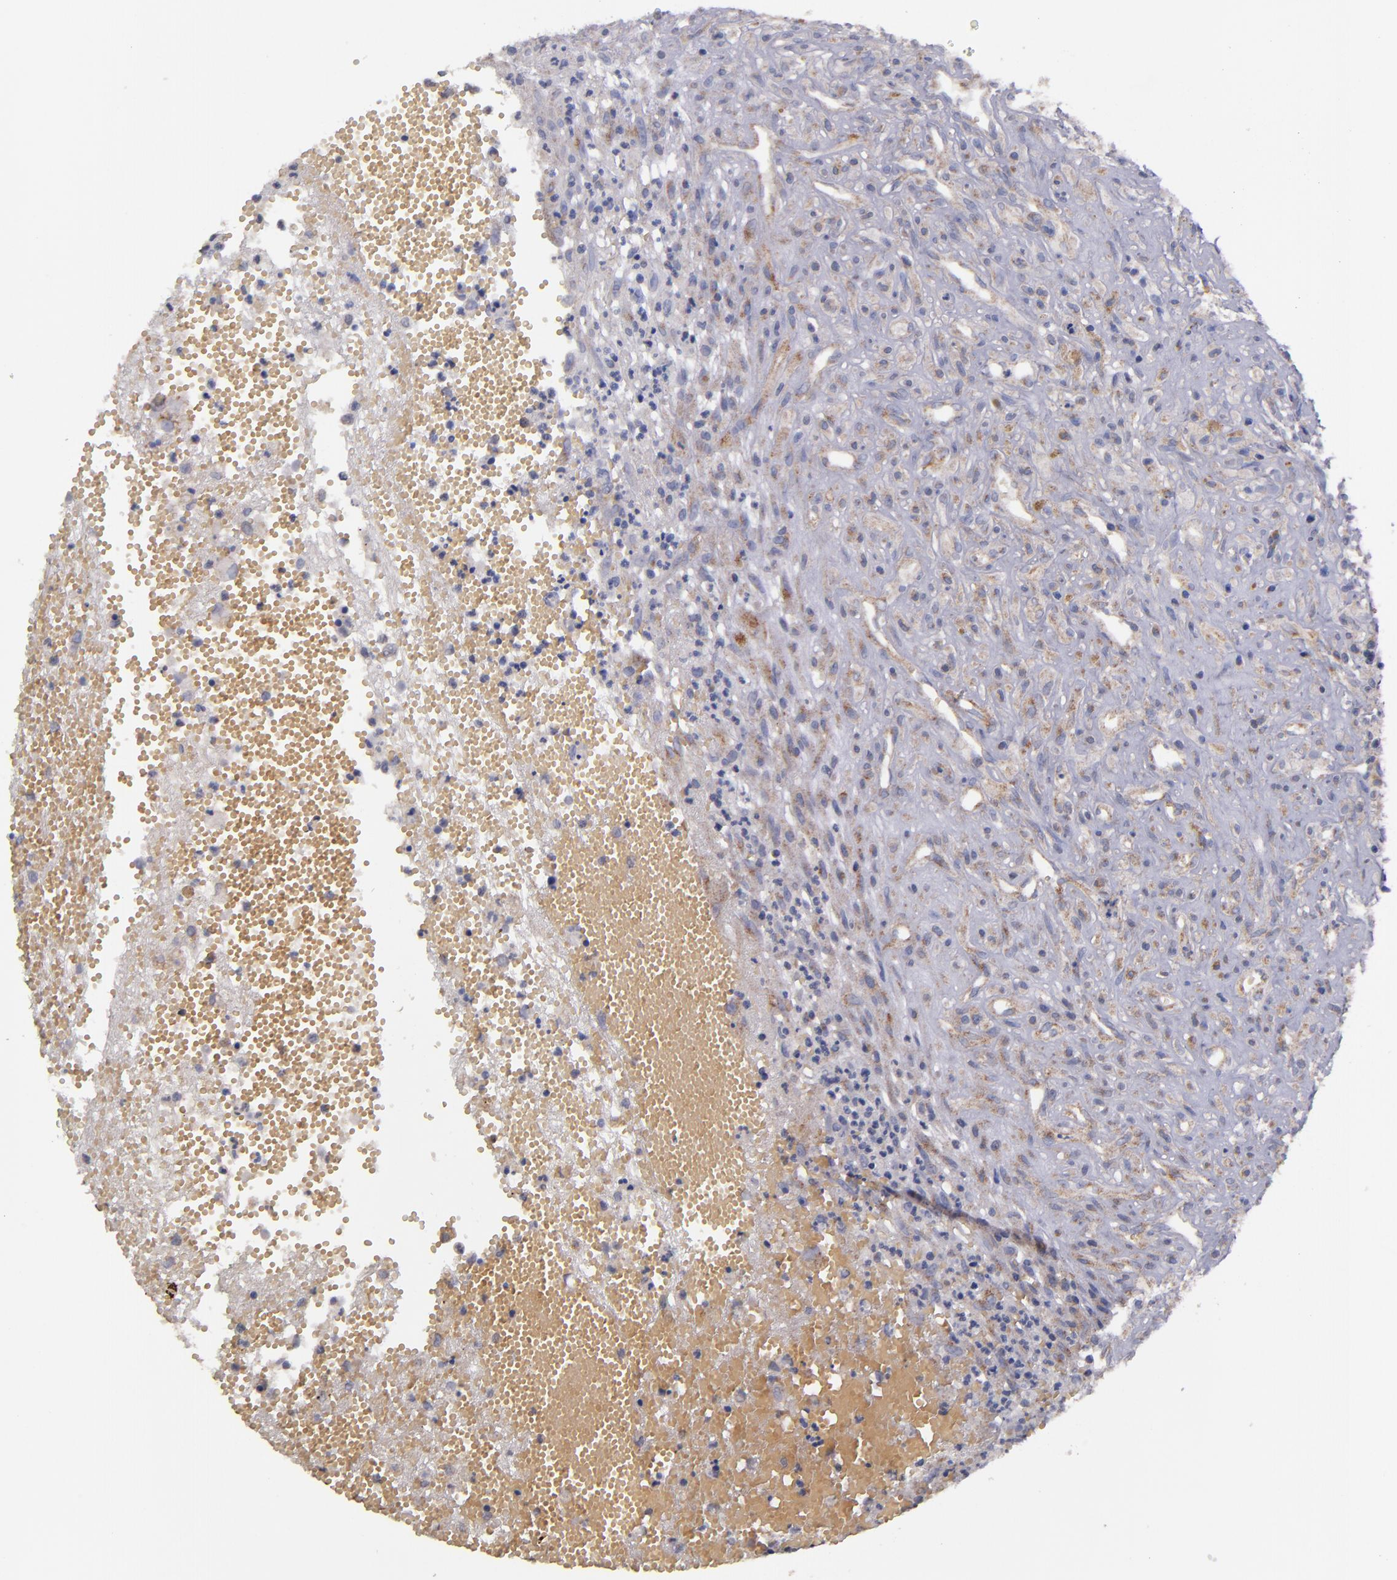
{"staining": {"intensity": "weak", "quantity": "25%-75%", "location": "cytoplasmic/membranous"}, "tissue": "glioma", "cell_type": "Tumor cells", "image_type": "cancer", "snomed": [{"axis": "morphology", "description": "Glioma, malignant, High grade"}, {"axis": "topography", "description": "Brain"}], "caption": "Brown immunohistochemical staining in glioma demonstrates weak cytoplasmic/membranous staining in about 25%-75% of tumor cells. (Stains: DAB (3,3'-diaminobenzidine) in brown, nuclei in blue, Microscopy: brightfield microscopy at high magnification).", "gene": "CLTA", "patient": {"sex": "male", "age": 66}}